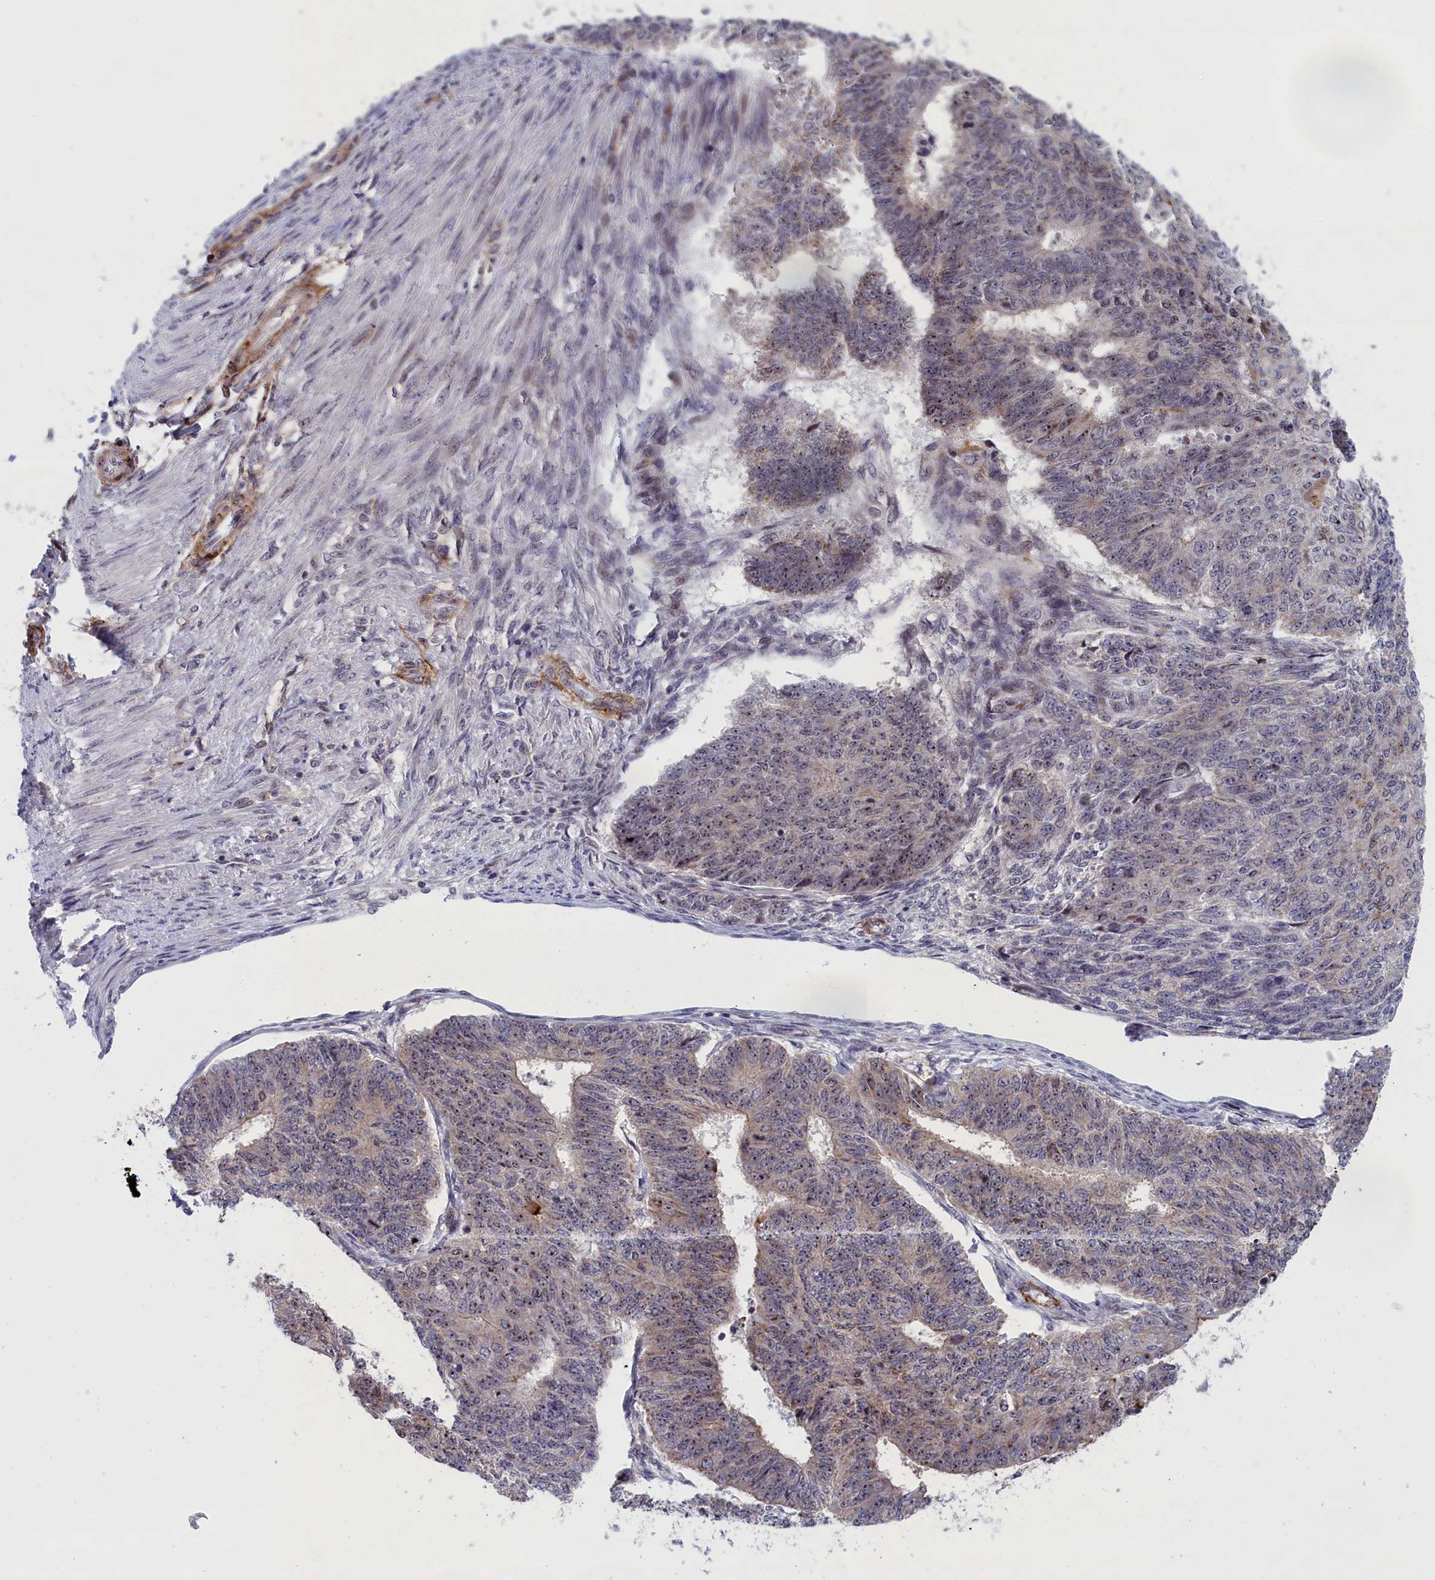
{"staining": {"intensity": "moderate", "quantity": "25%-75%", "location": "nuclear"}, "tissue": "endometrial cancer", "cell_type": "Tumor cells", "image_type": "cancer", "snomed": [{"axis": "morphology", "description": "Adenocarcinoma, NOS"}, {"axis": "topography", "description": "Endometrium"}], "caption": "Immunohistochemistry (IHC) photomicrograph of human endometrial adenocarcinoma stained for a protein (brown), which demonstrates medium levels of moderate nuclear positivity in about 25%-75% of tumor cells.", "gene": "PPAN", "patient": {"sex": "female", "age": 32}}